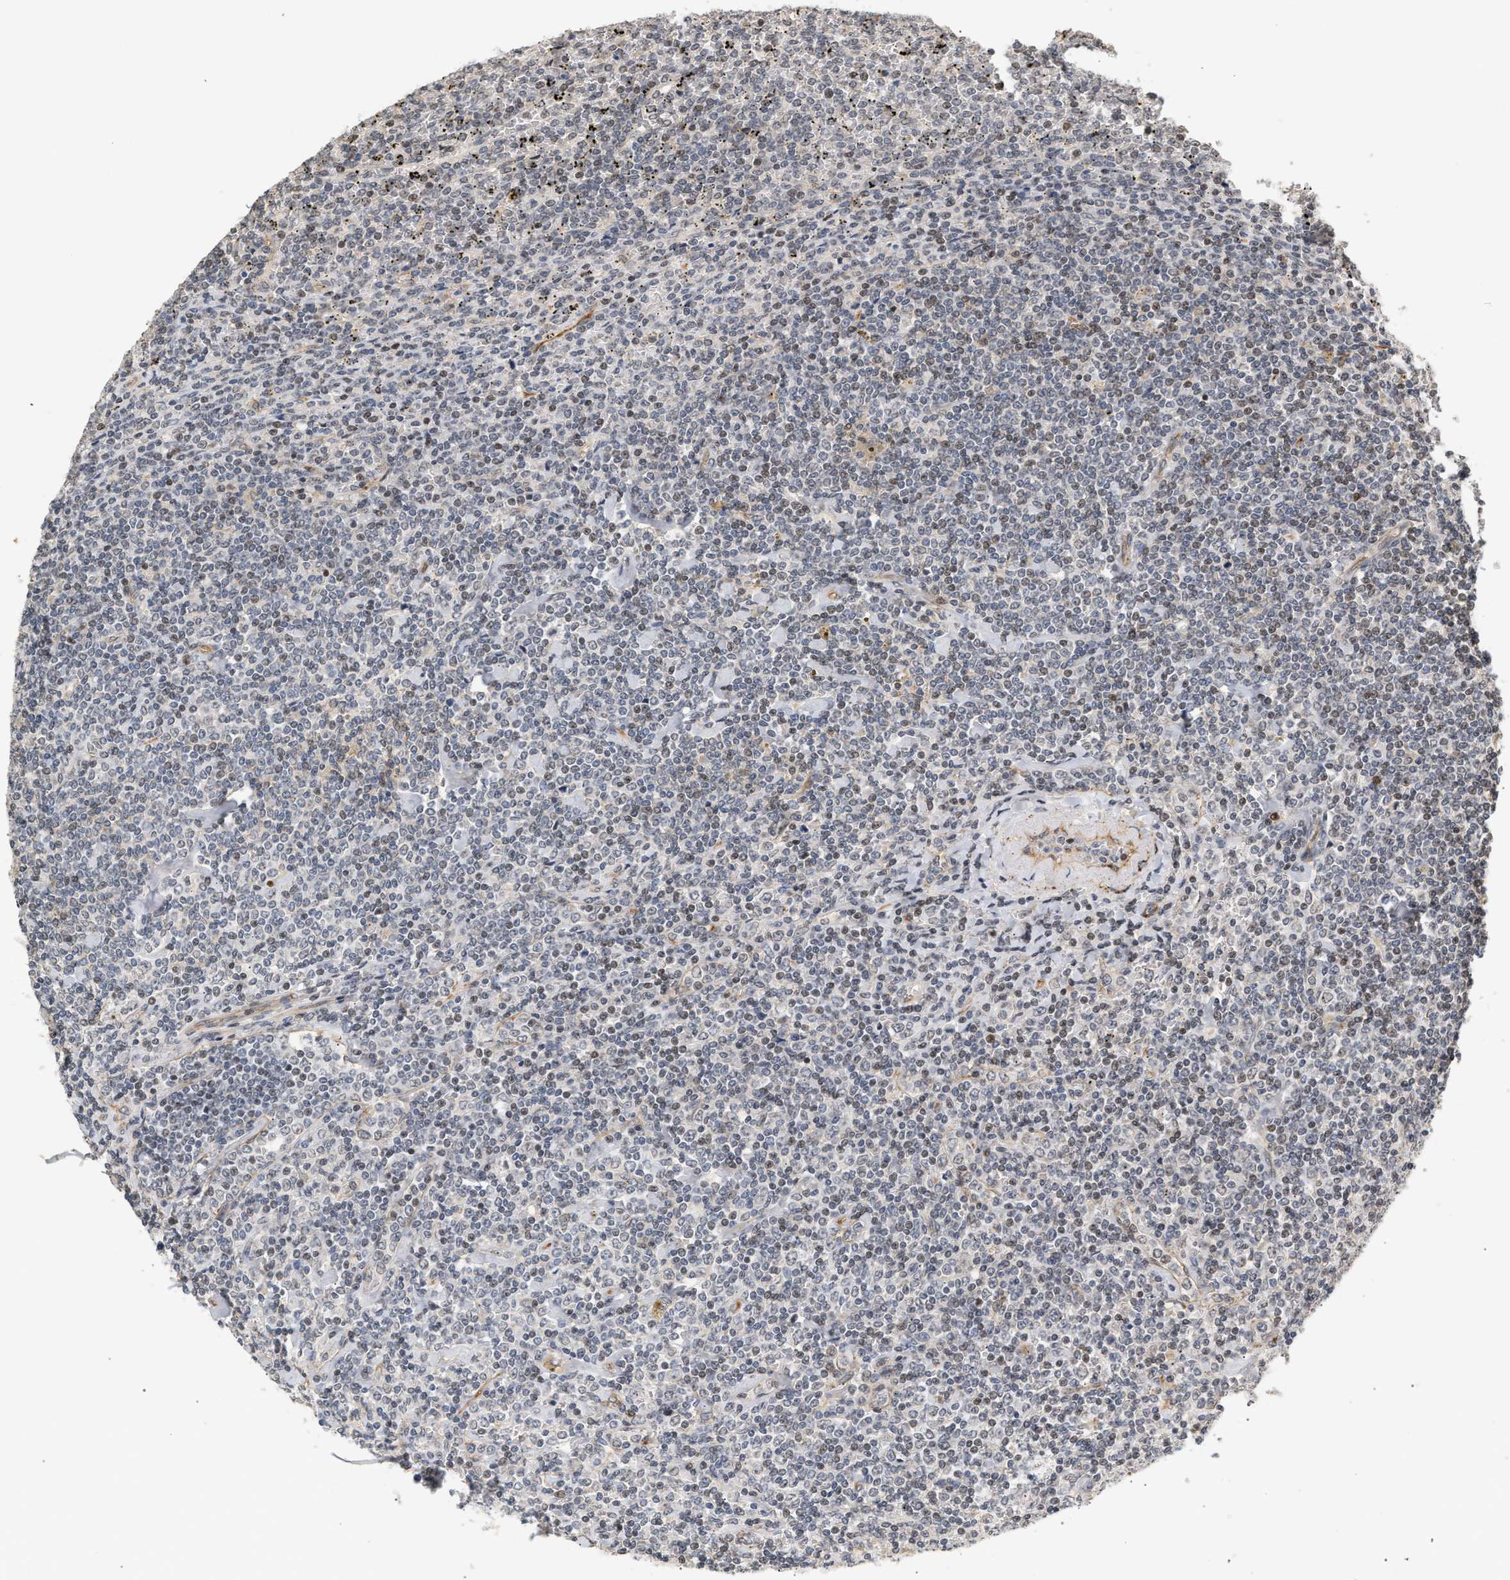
{"staining": {"intensity": "weak", "quantity": "<25%", "location": "nuclear"}, "tissue": "lymphoma", "cell_type": "Tumor cells", "image_type": "cancer", "snomed": [{"axis": "morphology", "description": "Malignant lymphoma, non-Hodgkin's type, Low grade"}, {"axis": "topography", "description": "Spleen"}], "caption": "Lymphoma stained for a protein using immunohistochemistry (IHC) demonstrates no expression tumor cells.", "gene": "PLXND1", "patient": {"sex": "female", "age": 19}}